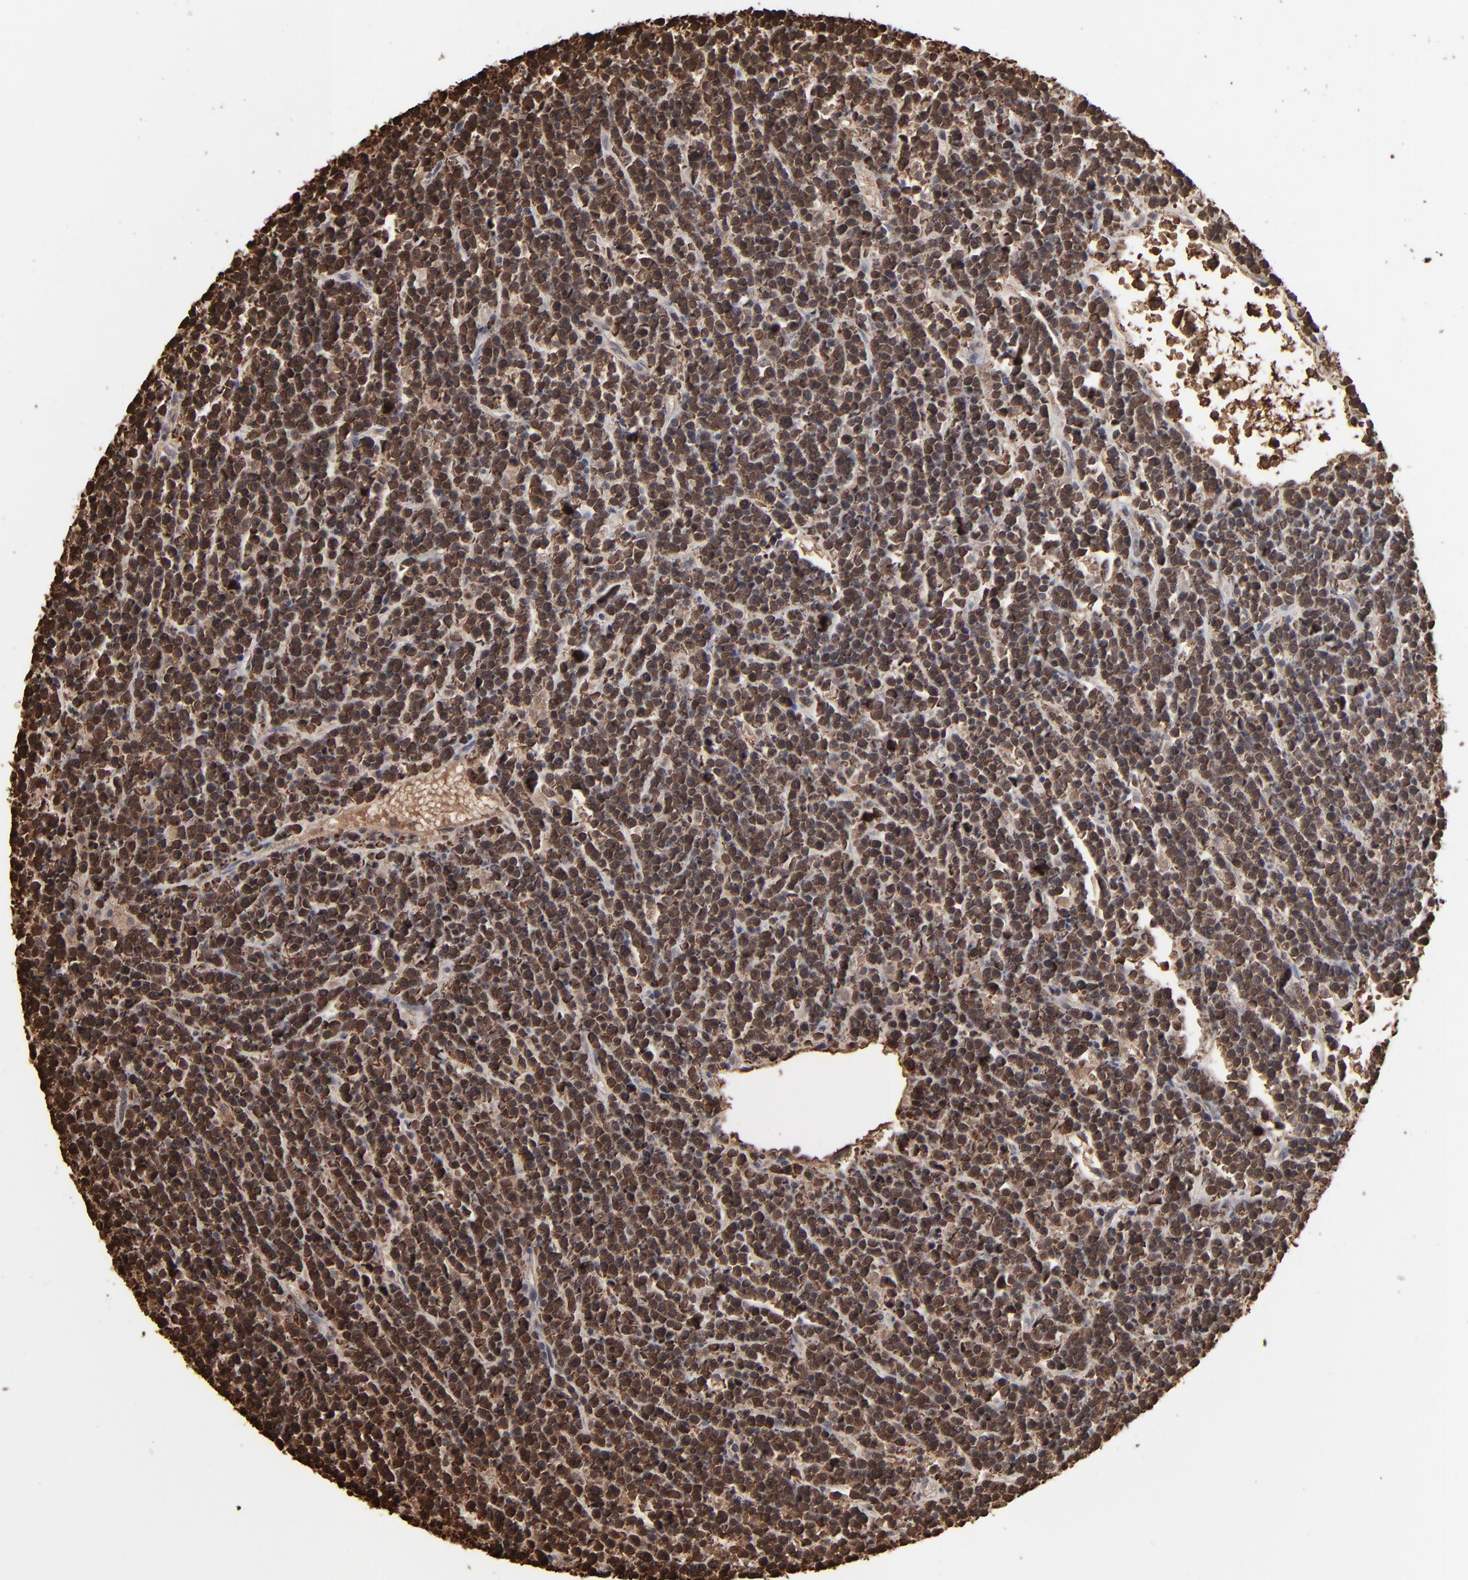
{"staining": {"intensity": "strong", "quantity": ">75%", "location": "cytoplasmic/membranous"}, "tissue": "lymphoma", "cell_type": "Tumor cells", "image_type": "cancer", "snomed": [{"axis": "morphology", "description": "Malignant lymphoma, non-Hodgkin's type, High grade"}, {"axis": "topography", "description": "Ovary"}], "caption": "Lymphoma stained with immunohistochemistry exhibits strong cytoplasmic/membranous staining in about >75% of tumor cells. (IHC, brightfield microscopy, high magnification).", "gene": "NME1-NME2", "patient": {"sex": "female", "age": 56}}